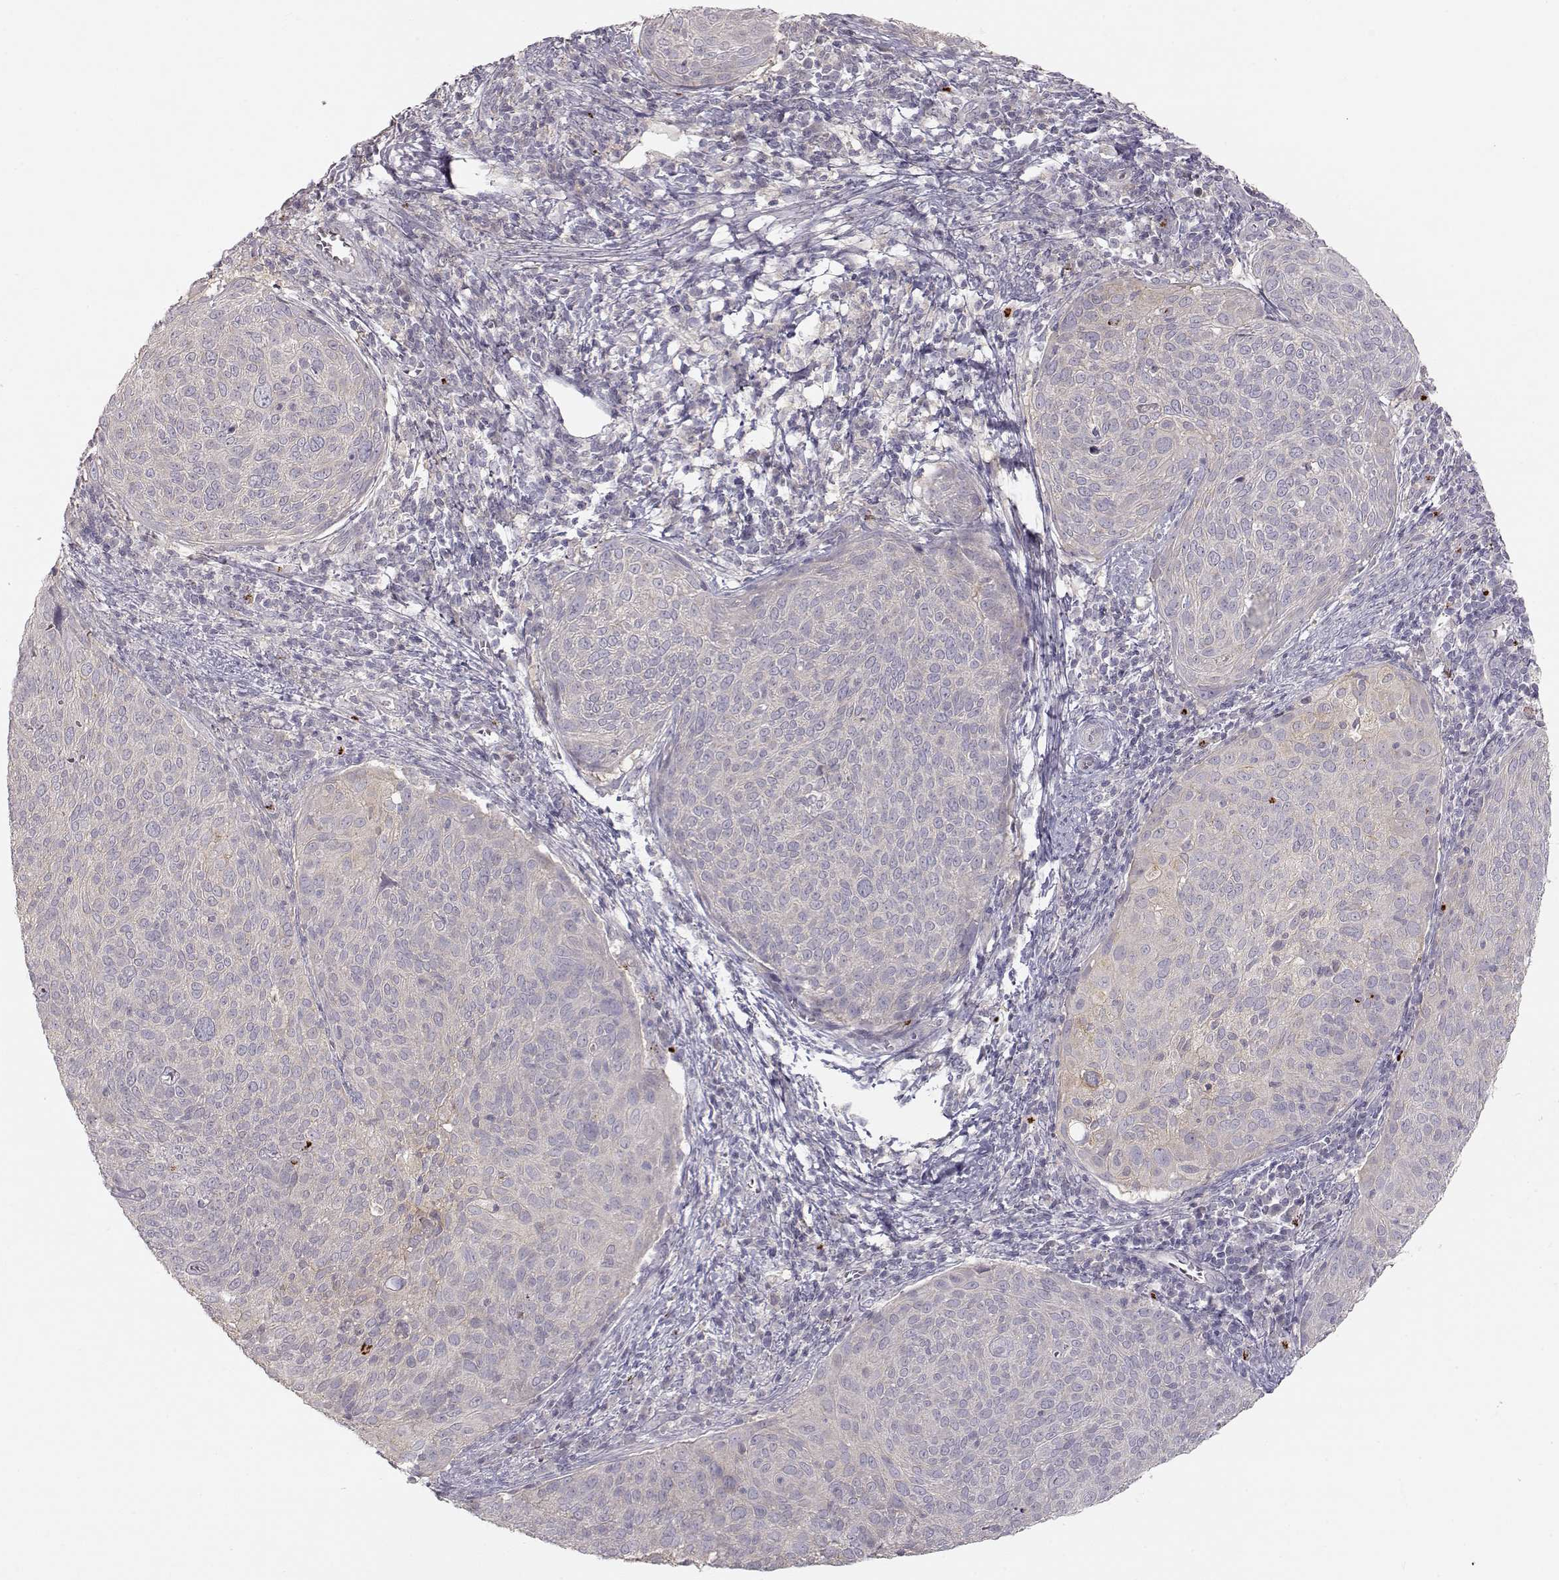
{"staining": {"intensity": "negative", "quantity": "none", "location": "none"}, "tissue": "cervical cancer", "cell_type": "Tumor cells", "image_type": "cancer", "snomed": [{"axis": "morphology", "description": "Squamous cell carcinoma, NOS"}, {"axis": "topography", "description": "Cervix"}], "caption": "A high-resolution histopathology image shows immunohistochemistry (IHC) staining of cervical cancer (squamous cell carcinoma), which demonstrates no significant staining in tumor cells. The staining is performed using DAB (3,3'-diaminobenzidine) brown chromogen with nuclei counter-stained in using hematoxylin.", "gene": "ARHGAP8", "patient": {"sex": "female", "age": 39}}